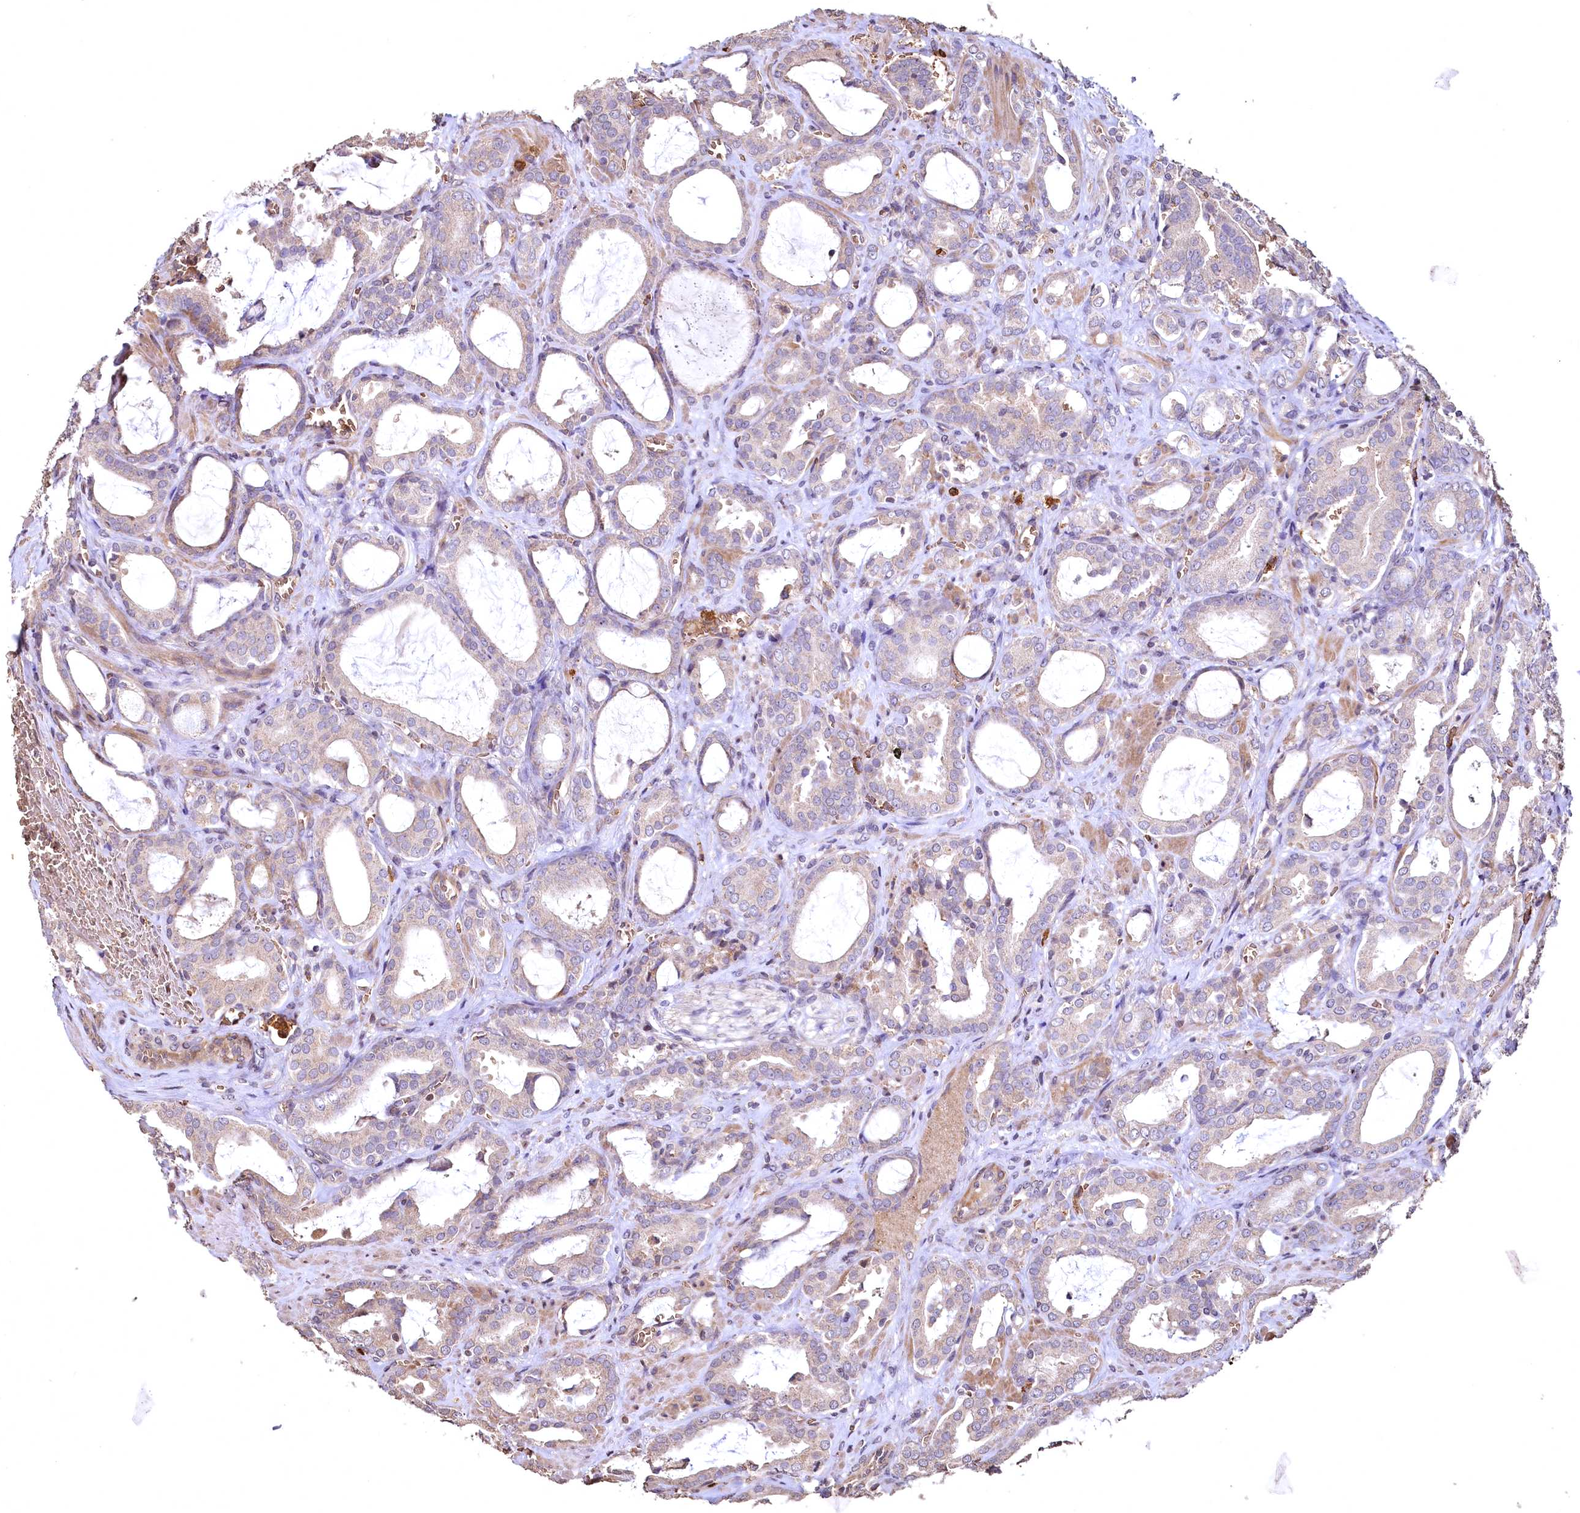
{"staining": {"intensity": "weak", "quantity": "25%-75%", "location": "cytoplasmic/membranous"}, "tissue": "prostate cancer", "cell_type": "Tumor cells", "image_type": "cancer", "snomed": [{"axis": "morphology", "description": "Adenocarcinoma, High grade"}, {"axis": "topography", "description": "Prostate"}], "caption": "Immunohistochemical staining of human high-grade adenocarcinoma (prostate) shows low levels of weak cytoplasmic/membranous protein expression in about 25%-75% of tumor cells.", "gene": "SPTA1", "patient": {"sex": "male", "age": 72}}